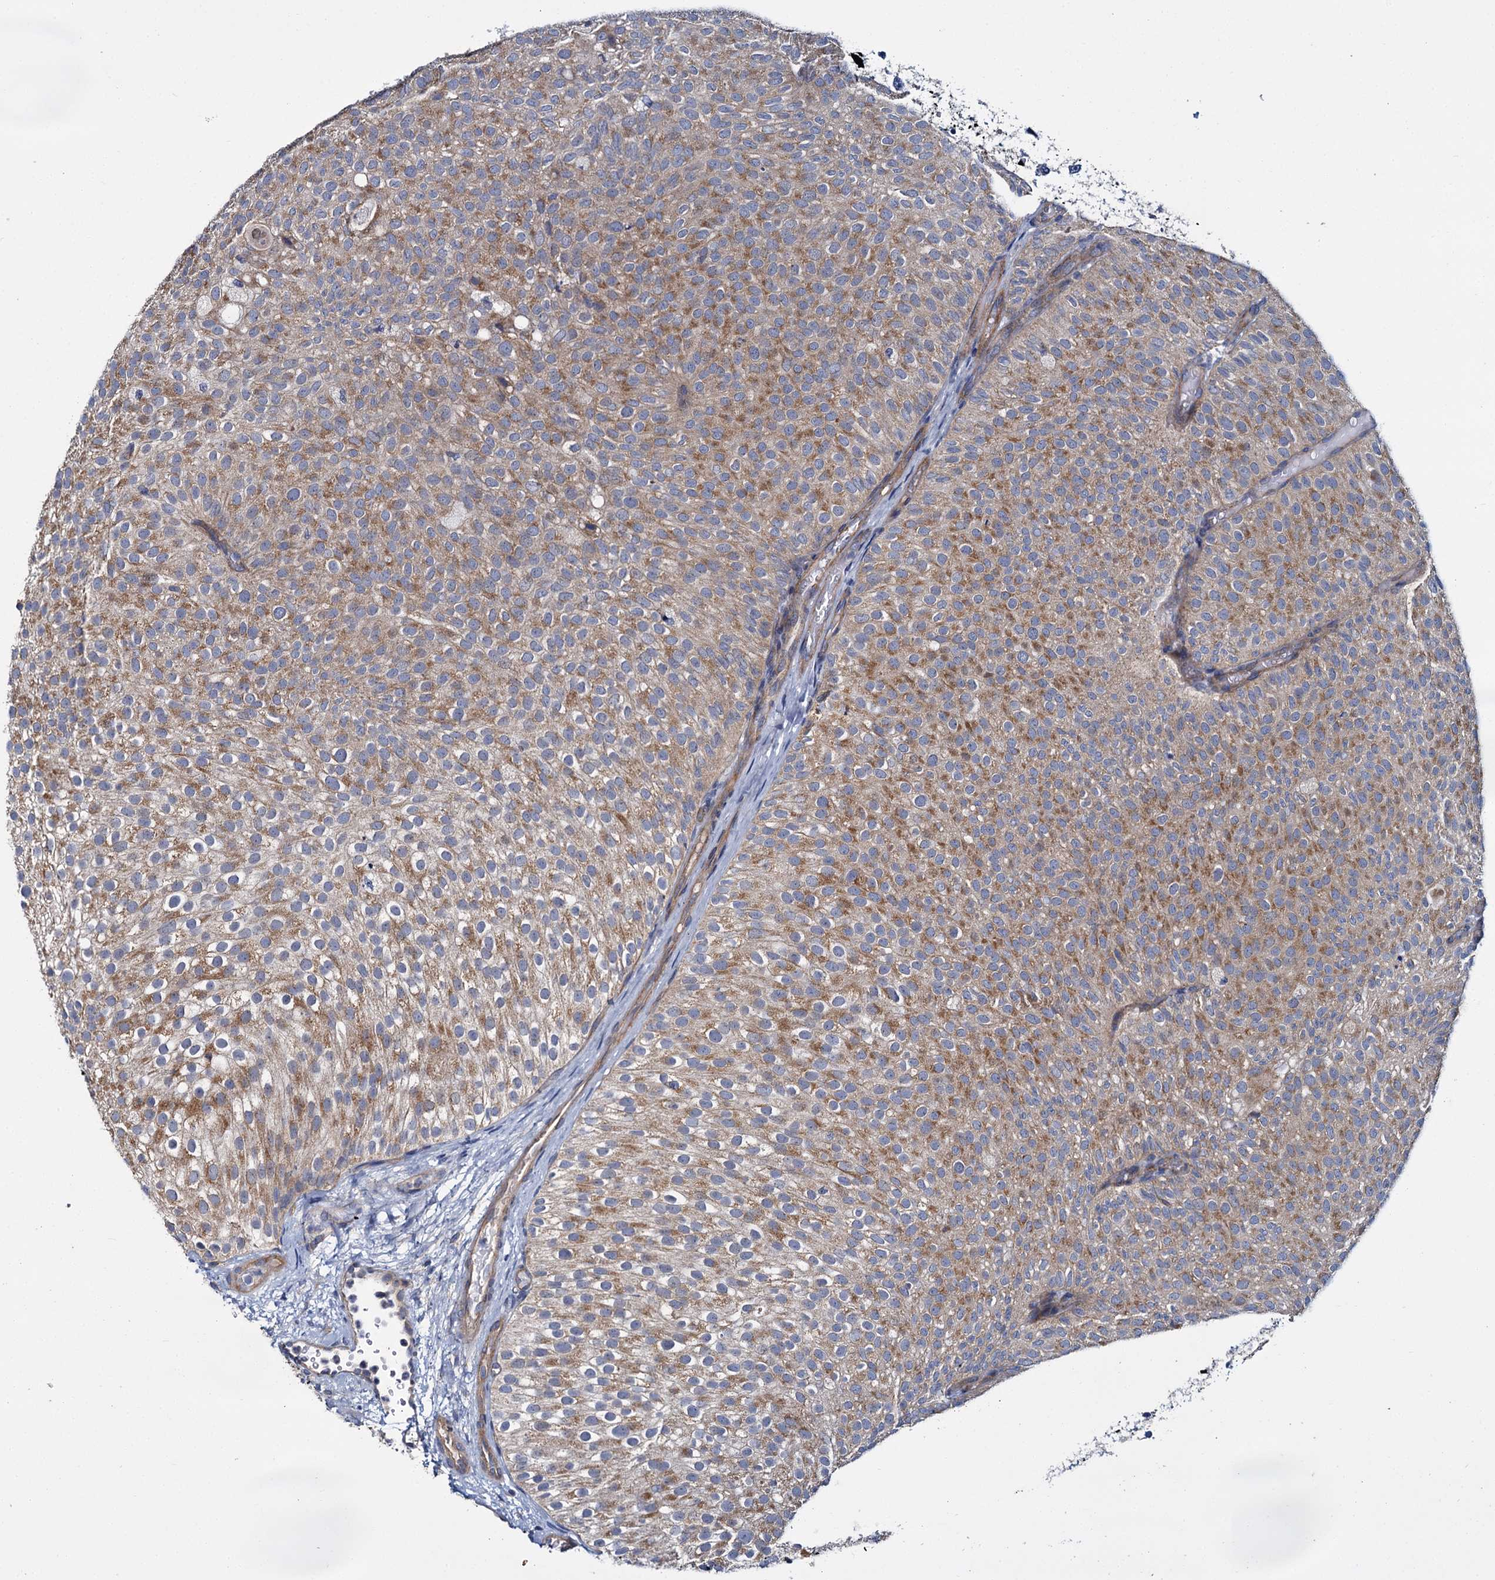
{"staining": {"intensity": "moderate", "quantity": ">75%", "location": "cytoplasmic/membranous"}, "tissue": "urothelial cancer", "cell_type": "Tumor cells", "image_type": "cancer", "snomed": [{"axis": "morphology", "description": "Urothelial carcinoma, Low grade"}, {"axis": "topography", "description": "Urinary bladder"}], "caption": "Human urothelial carcinoma (low-grade) stained with a brown dye displays moderate cytoplasmic/membranous positive expression in about >75% of tumor cells.", "gene": "CEP295", "patient": {"sex": "male", "age": 78}}